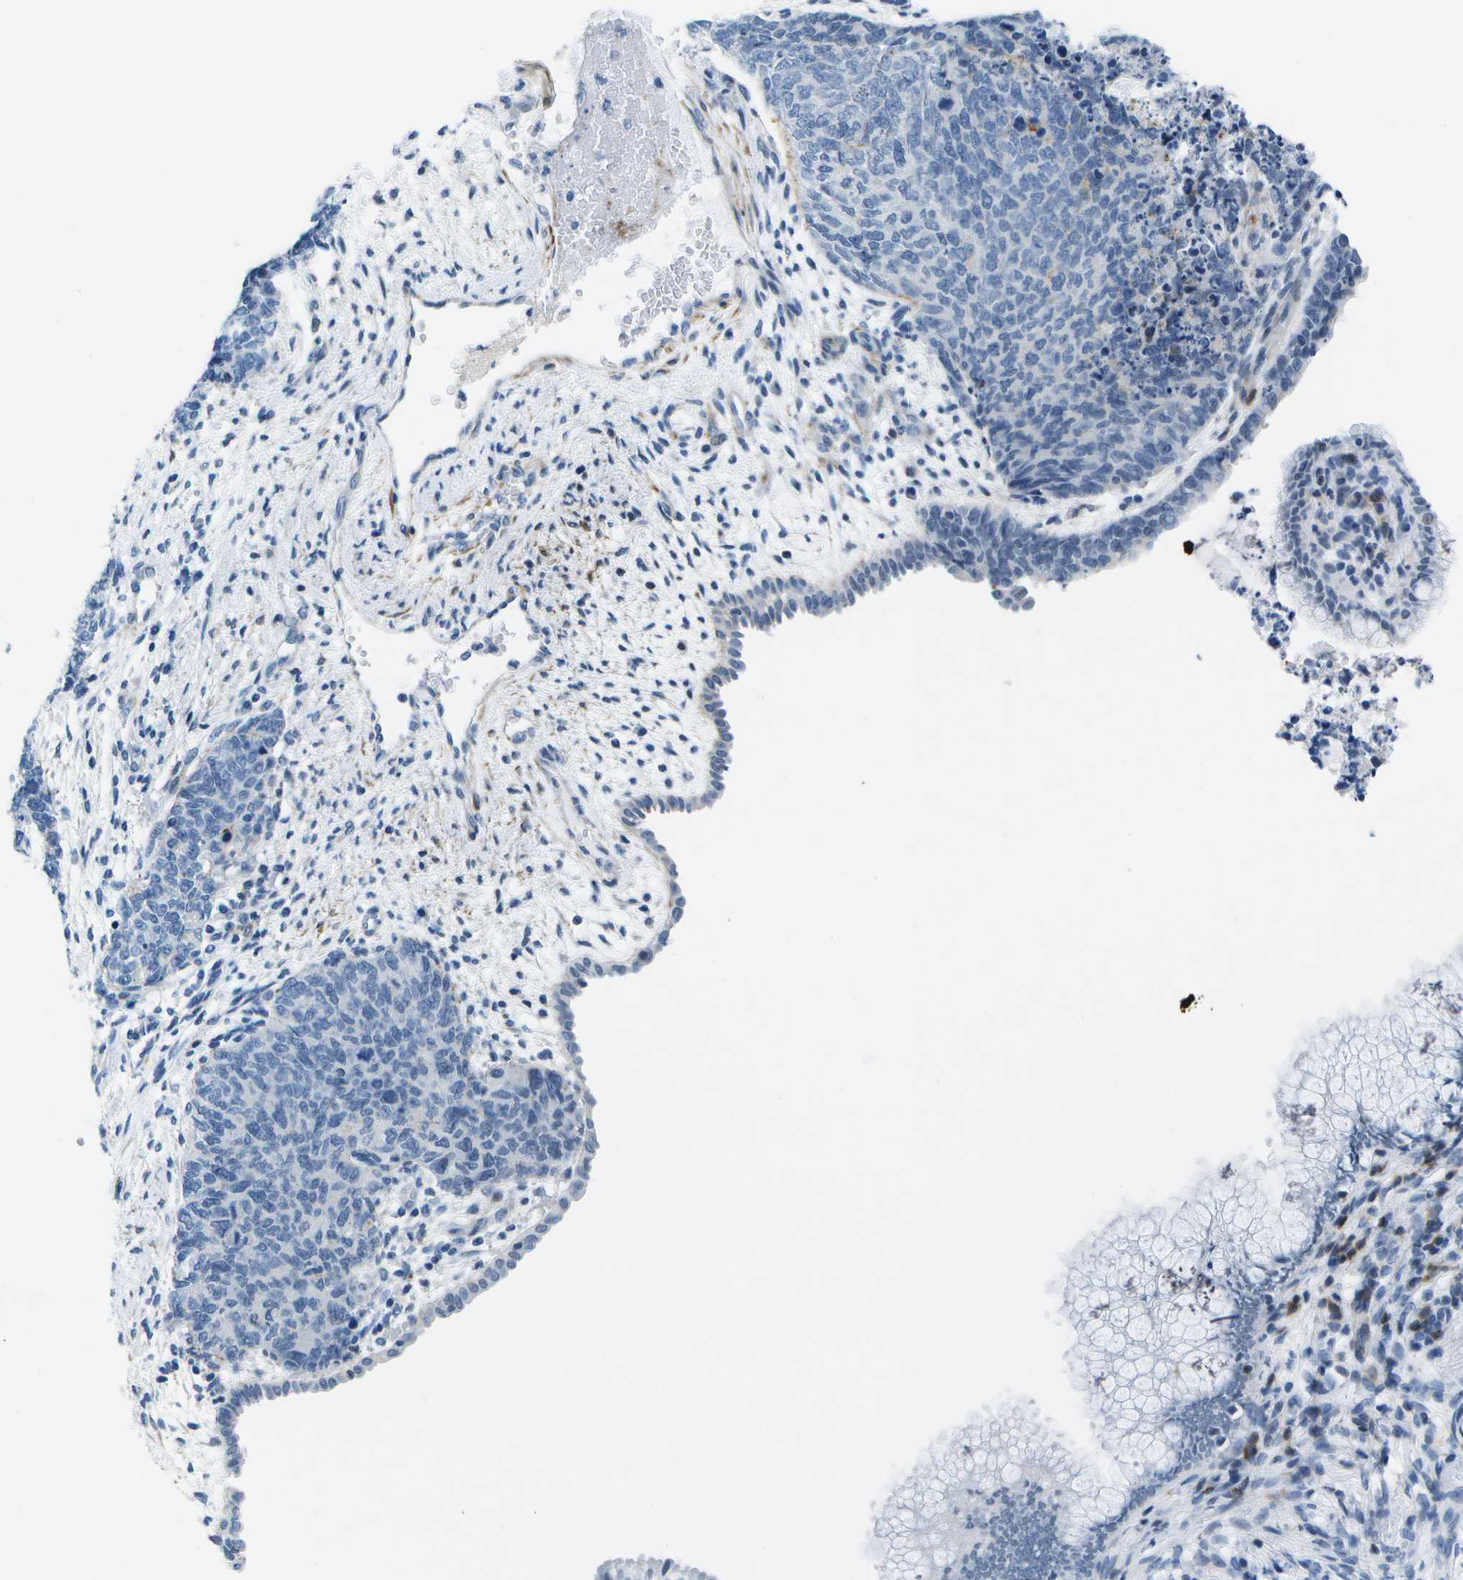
{"staining": {"intensity": "negative", "quantity": "none", "location": "none"}, "tissue": "cervical cancer", "cell_type": "Tumor cells", "image_type": "cancer", "snomed": [{"axis": "morphology", "description": "Squamous cell carcinoma, NOS"}, {"axis": "topography", "description": "Cervix"}], "caption": "IHC micrograph of cervical cancer (squamous cell carcinoma) stained for a protein (brown), which displays no staining in tumor cells. (Stains: DAB (3,3'-diaminobenzidine) IHC with hematoxylin counter stain, Microscopy: brightfield microscopy at high magnification).", "gene": "ADGRG6", "patient": {"sex": "female", "age": 63}}